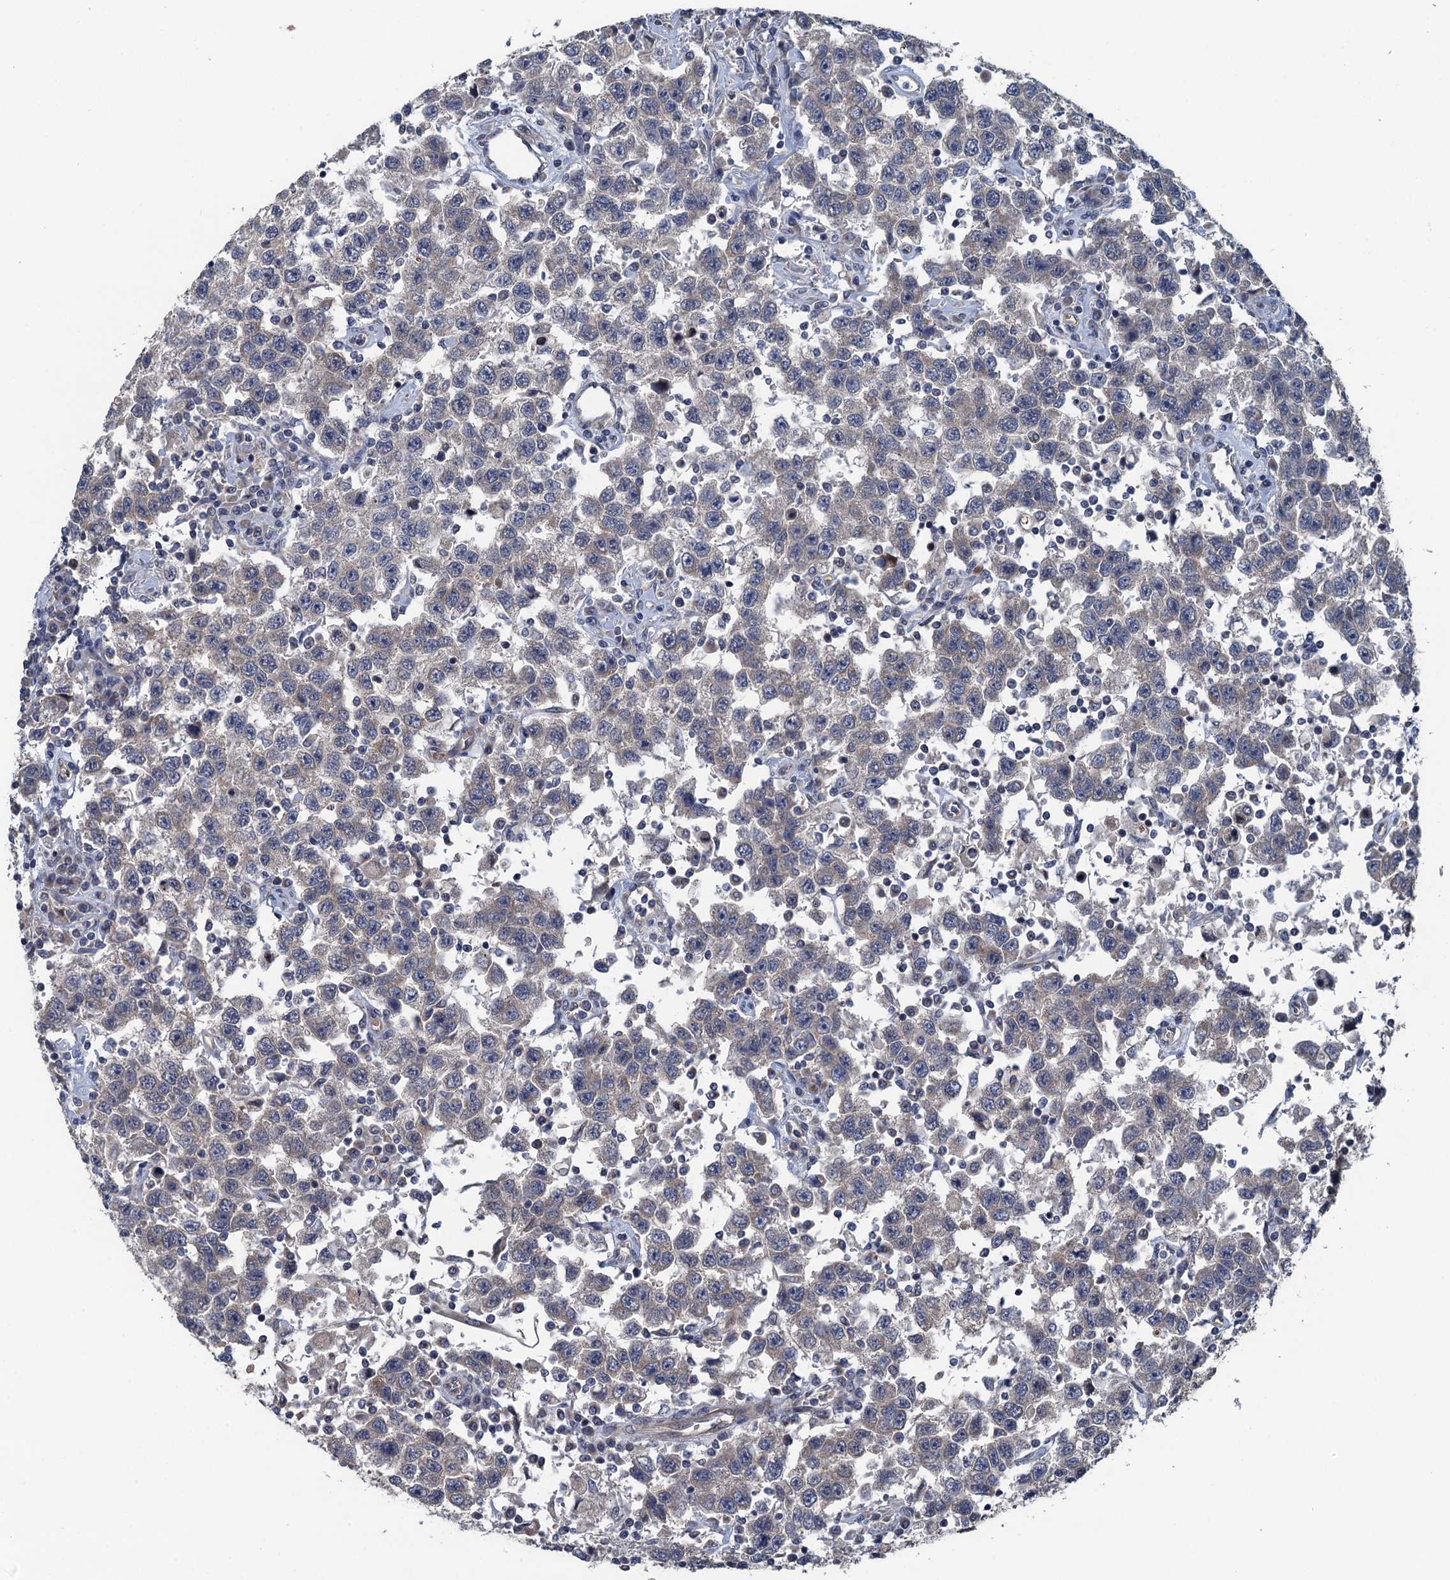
{"staining": {"intensity": "negative", "quantity": "none", "location": "none"}, "tissue": "testis cancer", "cell_type": "Tumor cells", "image_type": "cancer", "snomed": [{"axis": "morphology", "description": "Seminoma, NOS"}, {"axis": "topography", "description": "Testis"}], "caption": "An IHC image of testis cancer is shown. There is no staining in tumor cells of testis cancer.", "gene": "KBTBD8", "patient": {"sex": "male", "age": 41}}